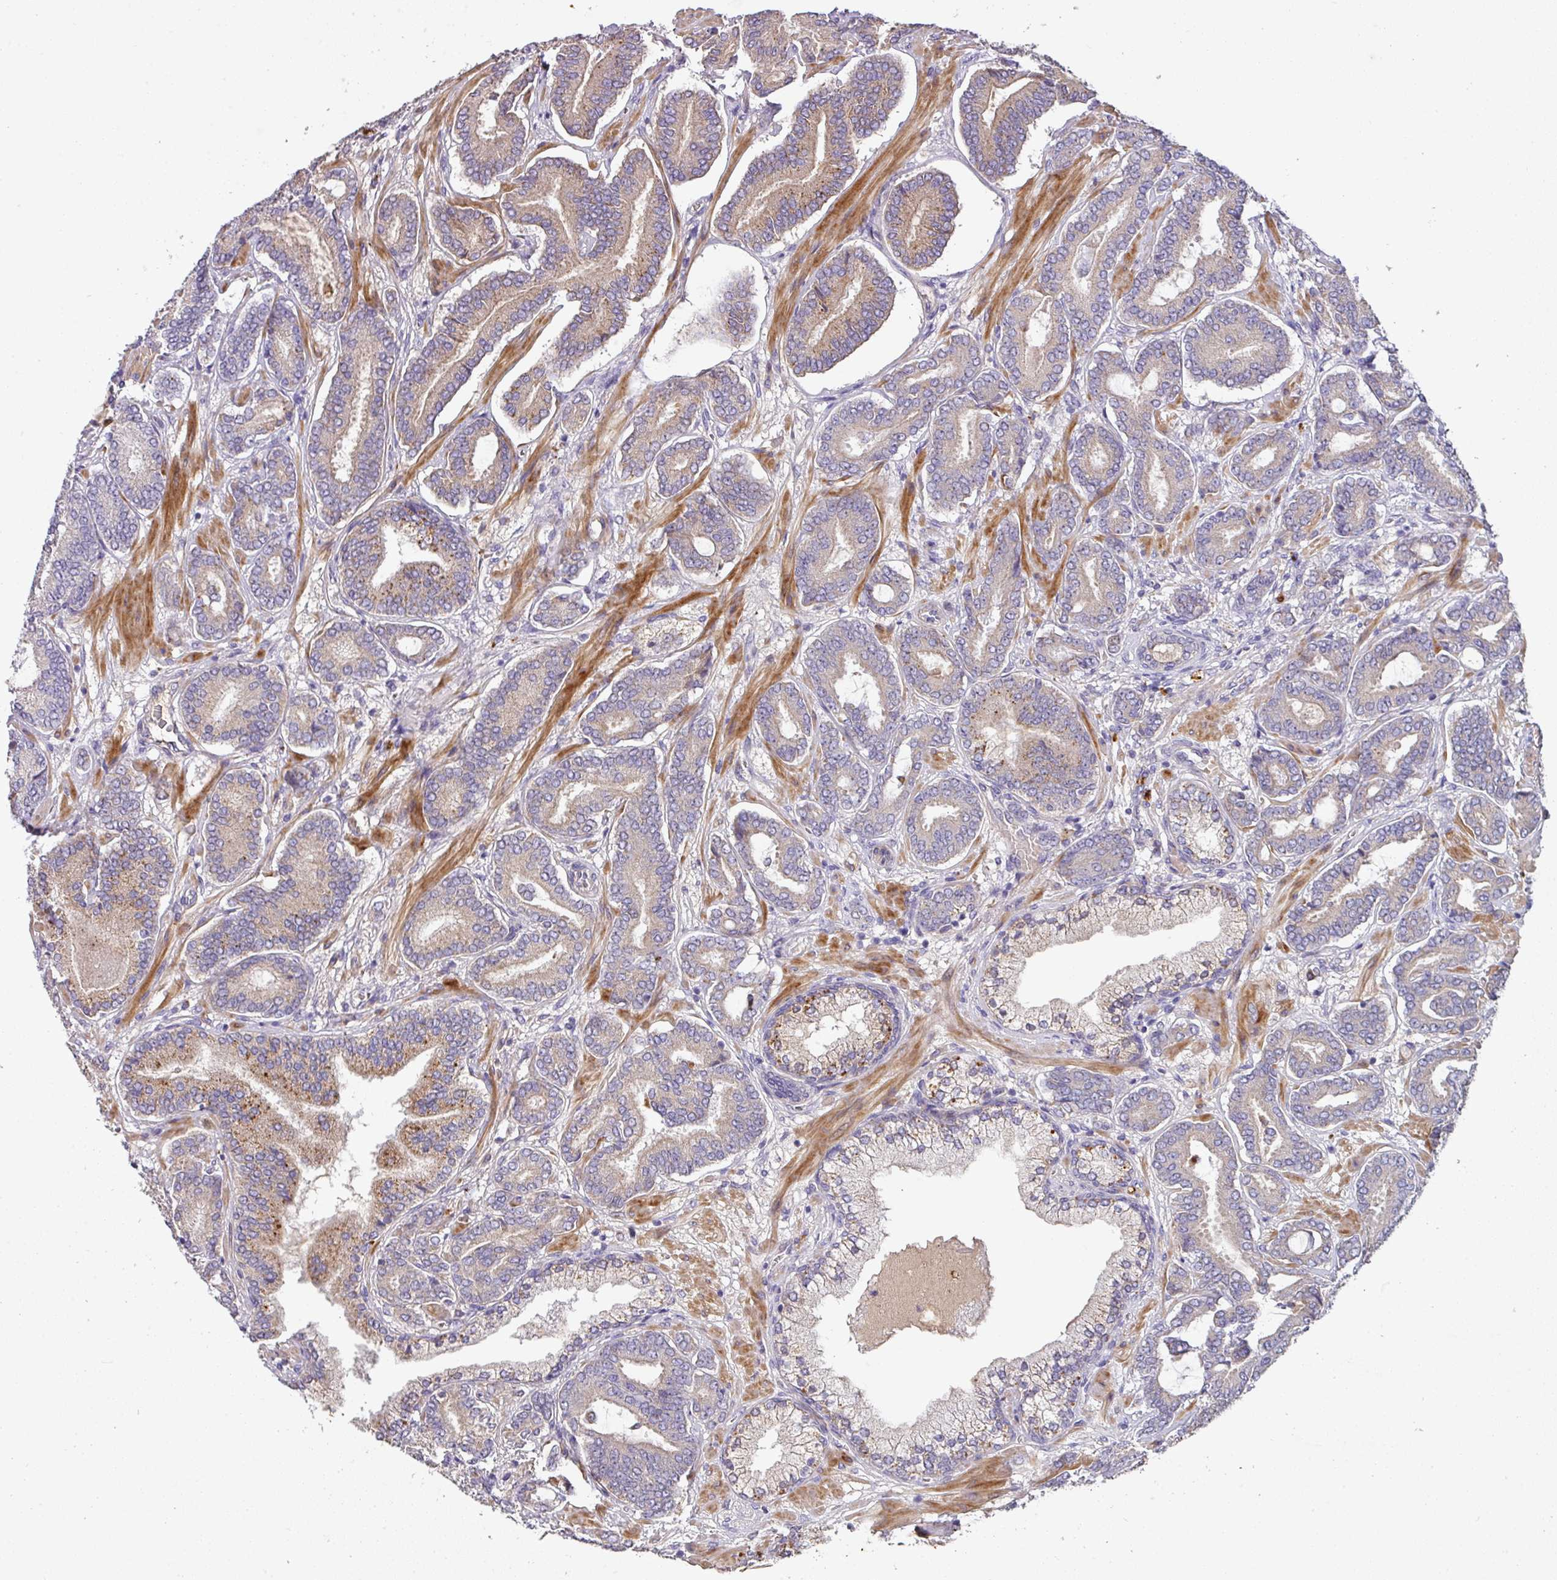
{"staining": {"intensity": "weak", "quantity": "<25%", "location": "cytoplasmic/membranous"}, "tissue": "prostate cancer", "cell_type": "Tumor cells", "image_type": "cancer", "snomed": [{"axis": "morphology", "description": "Adenocarcinoma, Low grade"}, {"axis": "topography", "description": "Prostate and seminal vesicle, NOS"}], "caption": "Immunohistochemistry (IHC) histopathology image of prostate cancer (low-grade adenocarcinoma) stained for a protein (brown), which demonstrates no expression in tumor cells. (Brightfield microscopy of DAB (3,3'-diaminobenzidine) IHC at high magnification).", "gene": "ZNF266", "patient": {"sex": "male", "age": 61}}